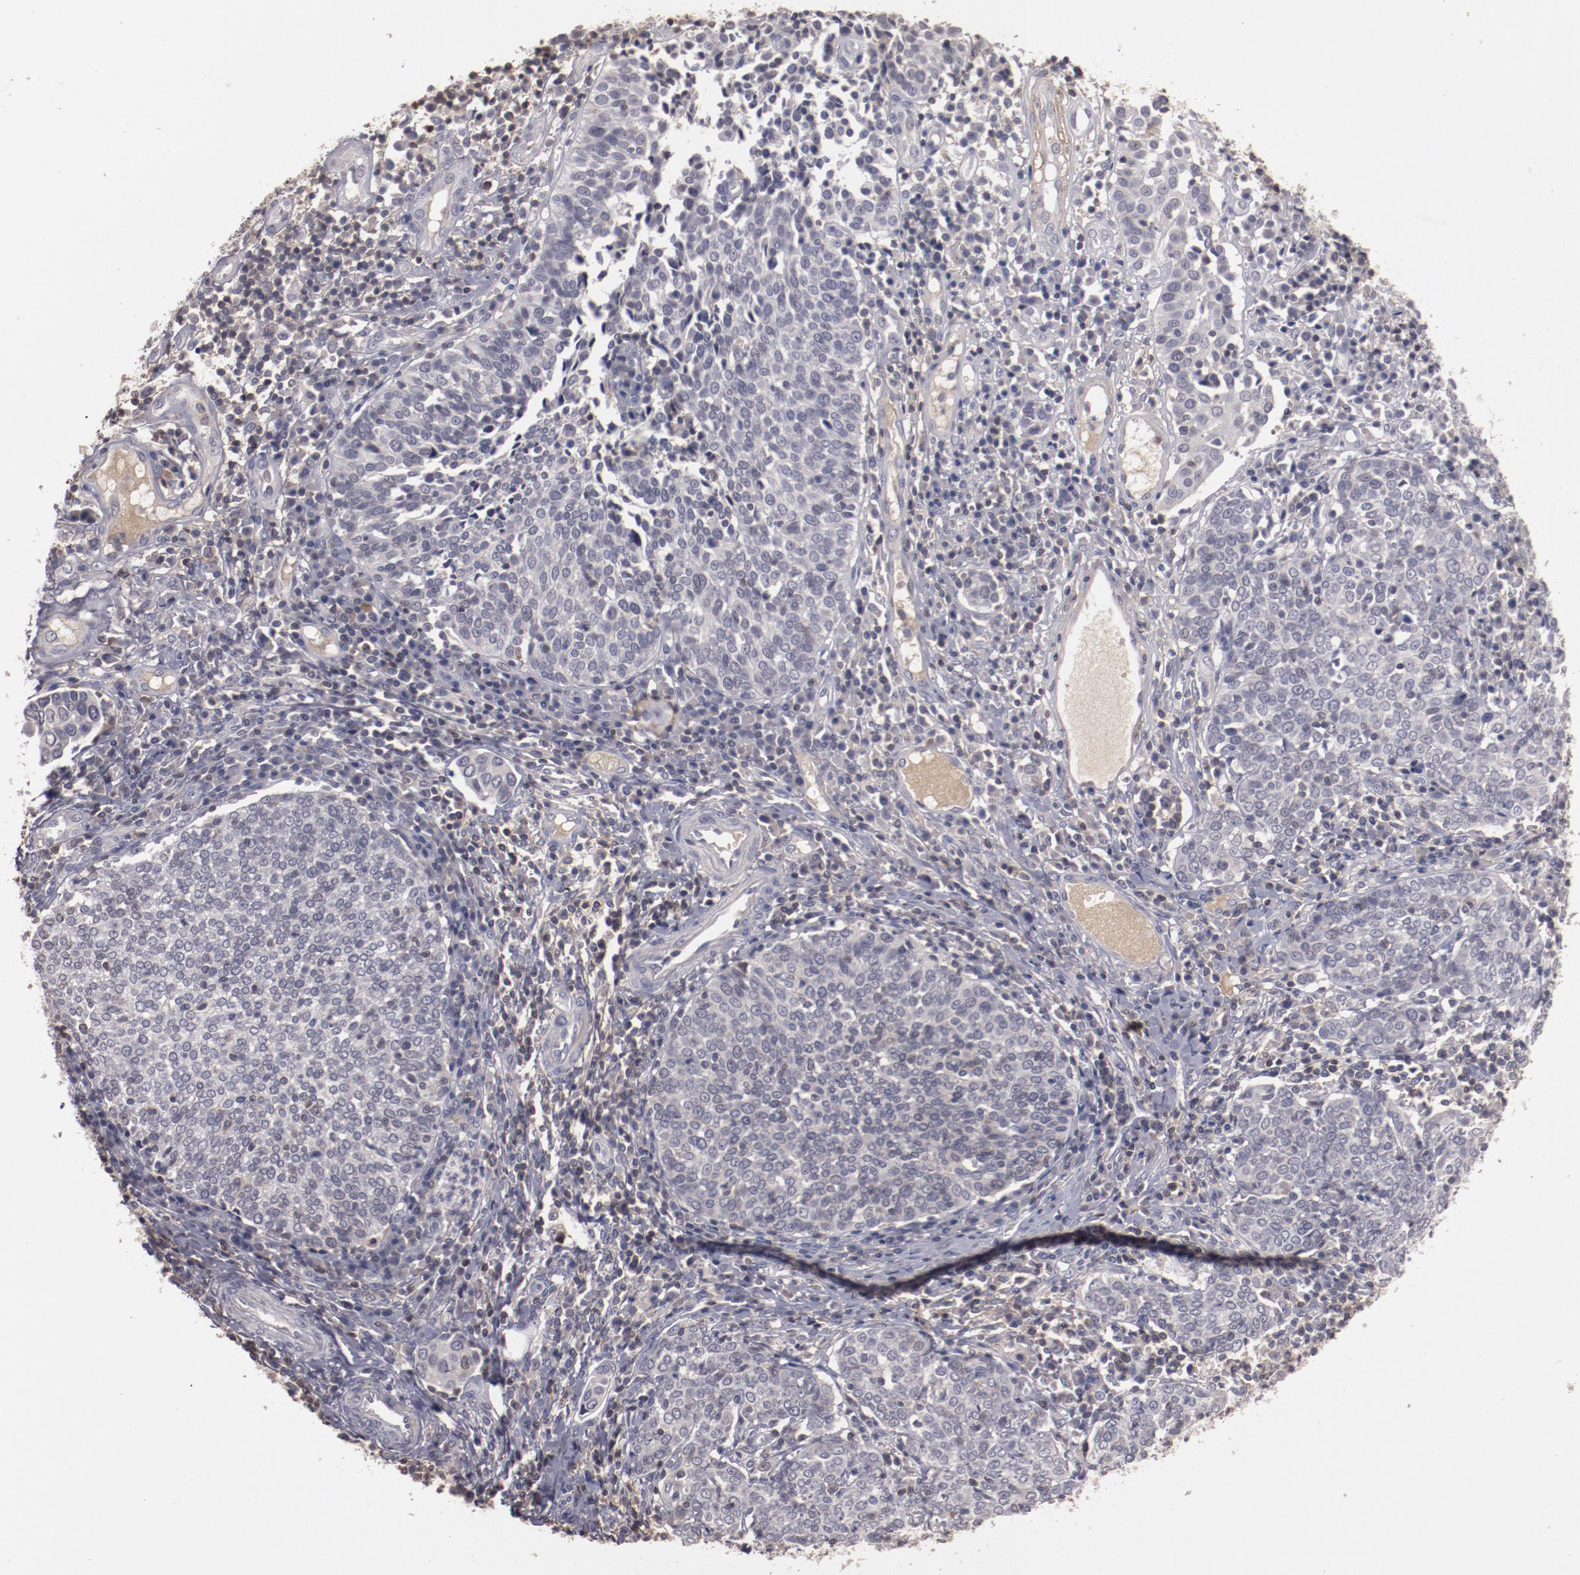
{"staining": {"intensity": "negative", "quantity": "none", "location": "none"}, "tissue": "cervical cancer", "cell_type": "Tumor cells", "image_type": "cancer", "snomed": [{"axis": "morphology", "description": "Squamous cell carcinoma, NOS"}, {"axis": "topography", "description": "Cervix"}], "caption": "Tumor cells show no significant protein positivity in cervical cancer. Nuclei are stained in blue.", "gene": "MBL2", "patient": {"sex": "female", "age": 40}}